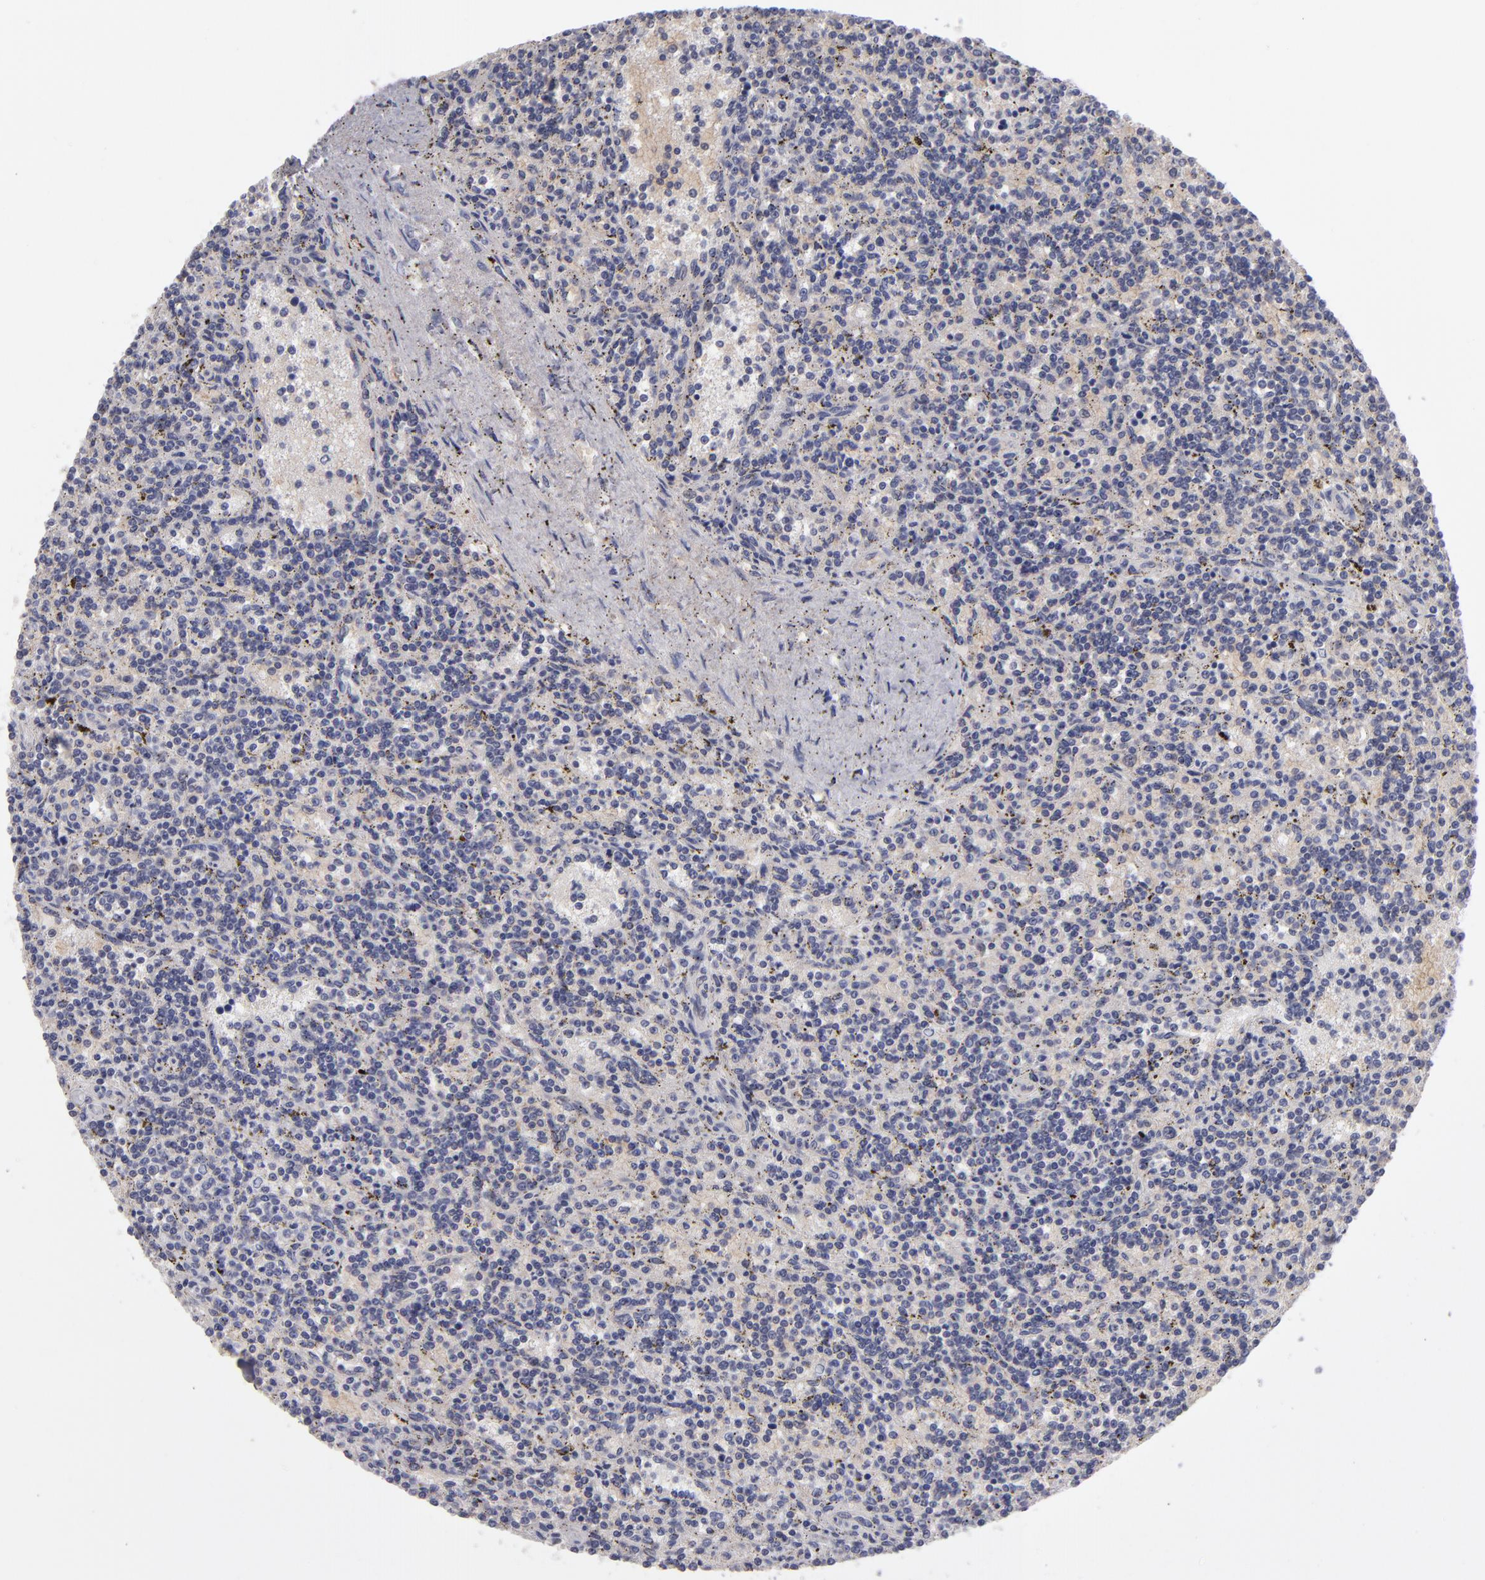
{"staining": {"intensity": "negative", "quantity": "none", "location": "none"}, "tissue": "lymphoma", "cell_type": "Tumor cells", "image_type": "cancer", "snomed": [{"axis": "morphology", "description": "Malignant lymphoma, non-Hodgkin's type, Low grade"}, {"axis": "topography", "description": "Spleen"}], "caption": "This is a micrograph of IHC staining of lymphoma, which shows no positivity in tumor cells. (DAB (3,3'-diaminobenzidine) immunohistochemistry (IHC) visualized using brightfield microscopy, high magnification).", "gene": "ITIH4", "patient": {"sex": "male", "age": 73}}